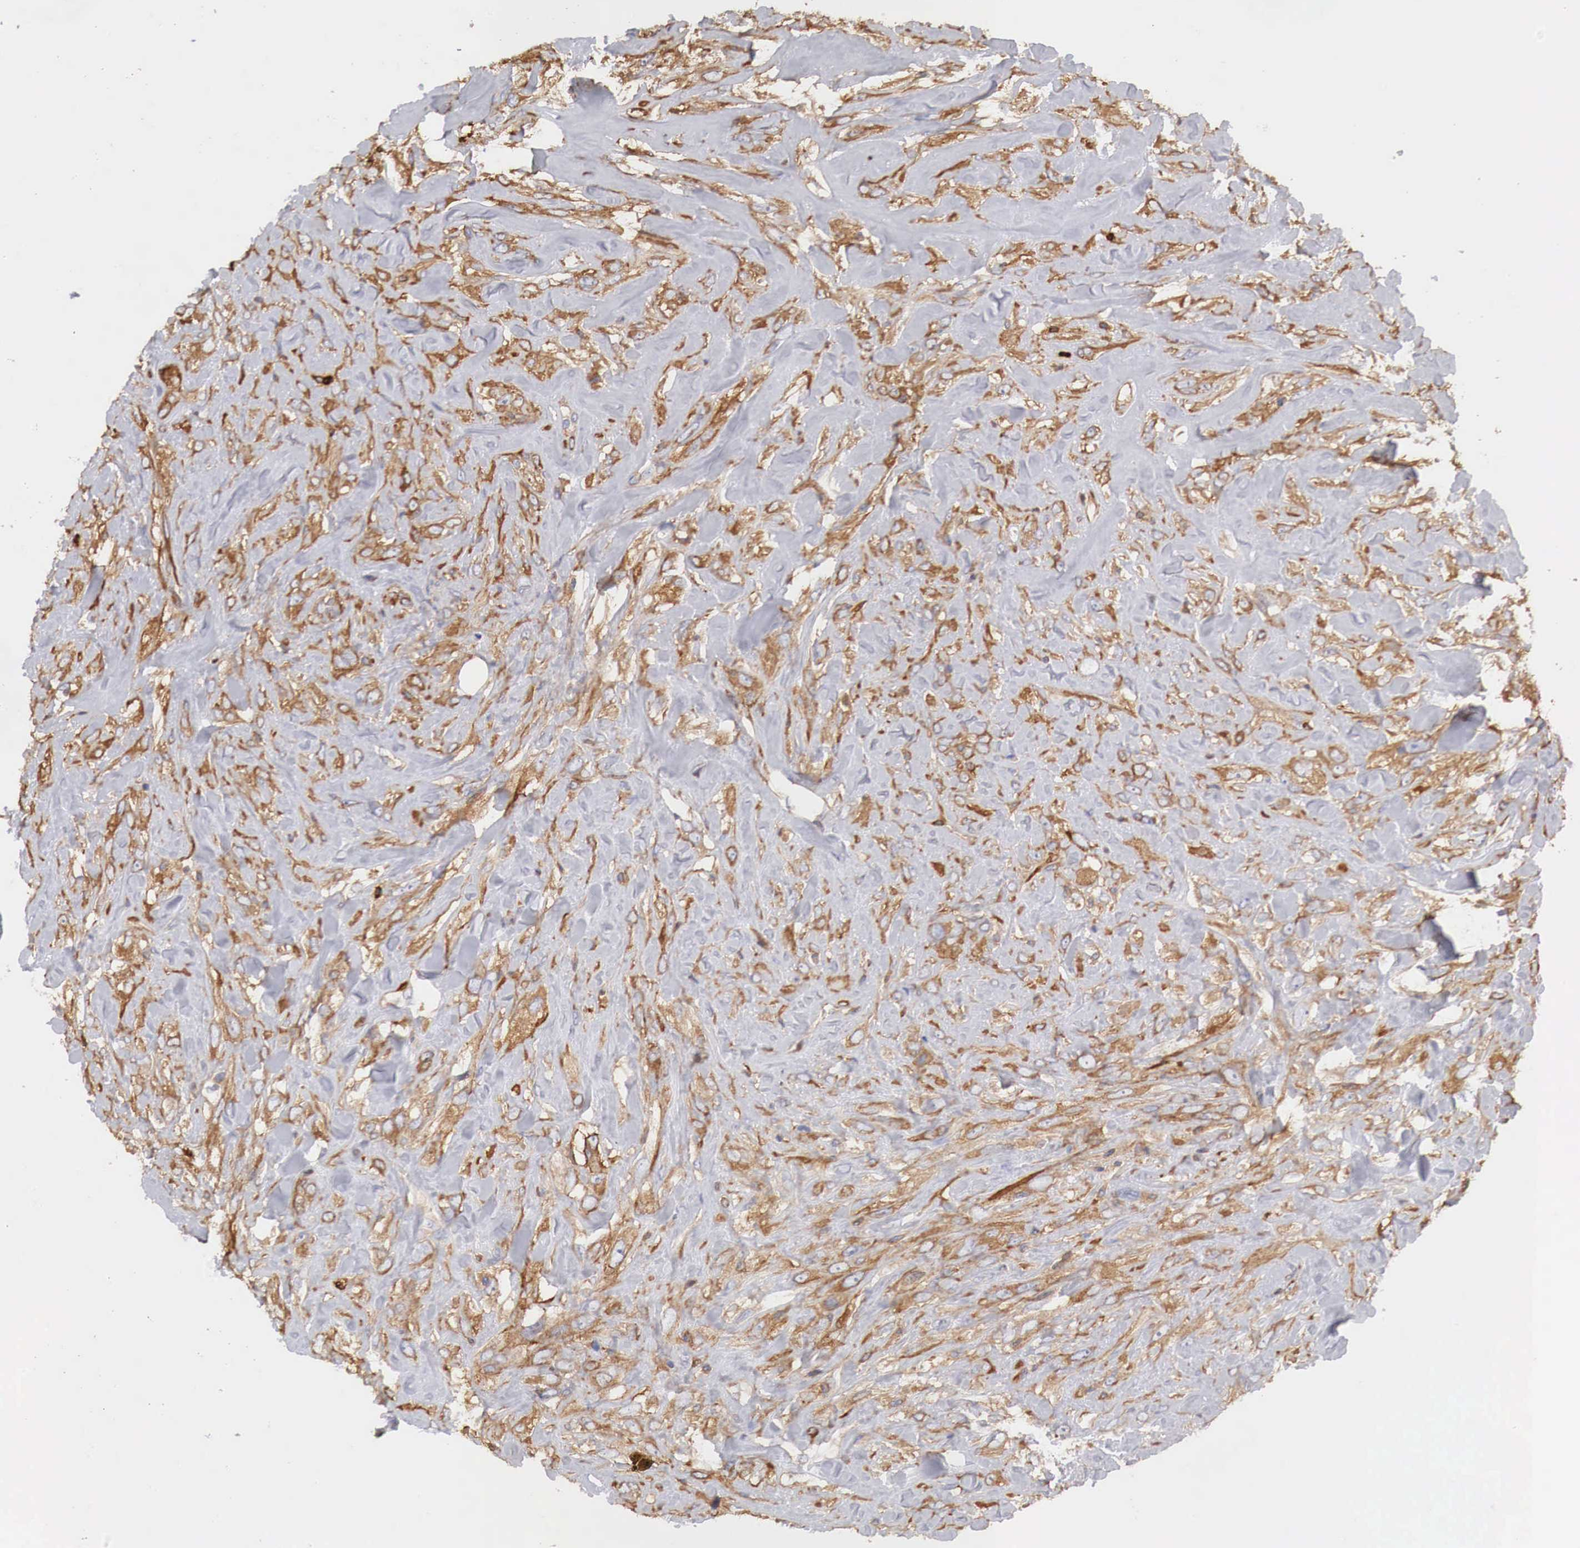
{"staining": {"intensity": "moderate", "quantity": "25%-75%", "location": "cytoplasmic/membranous"}, "tissue": "breast cancer", "cell_type": "Tumor cells", "image_type": "cancer", "snomed": [{"axis": "morphology", "description": "Neoplasm, malignant, NOS"}, {"axis": "topography", "description": "Breast"}], "caption": "The photomicrograph displays immunohistochemical staining of neoplasm (malignant) (breast). There is moderate cytoplasmic/membranous staining is seen in approximately 25%-75% of tumor cells.", "gene": "G6PD", "patient": {"sex": "female", "age": 50}}